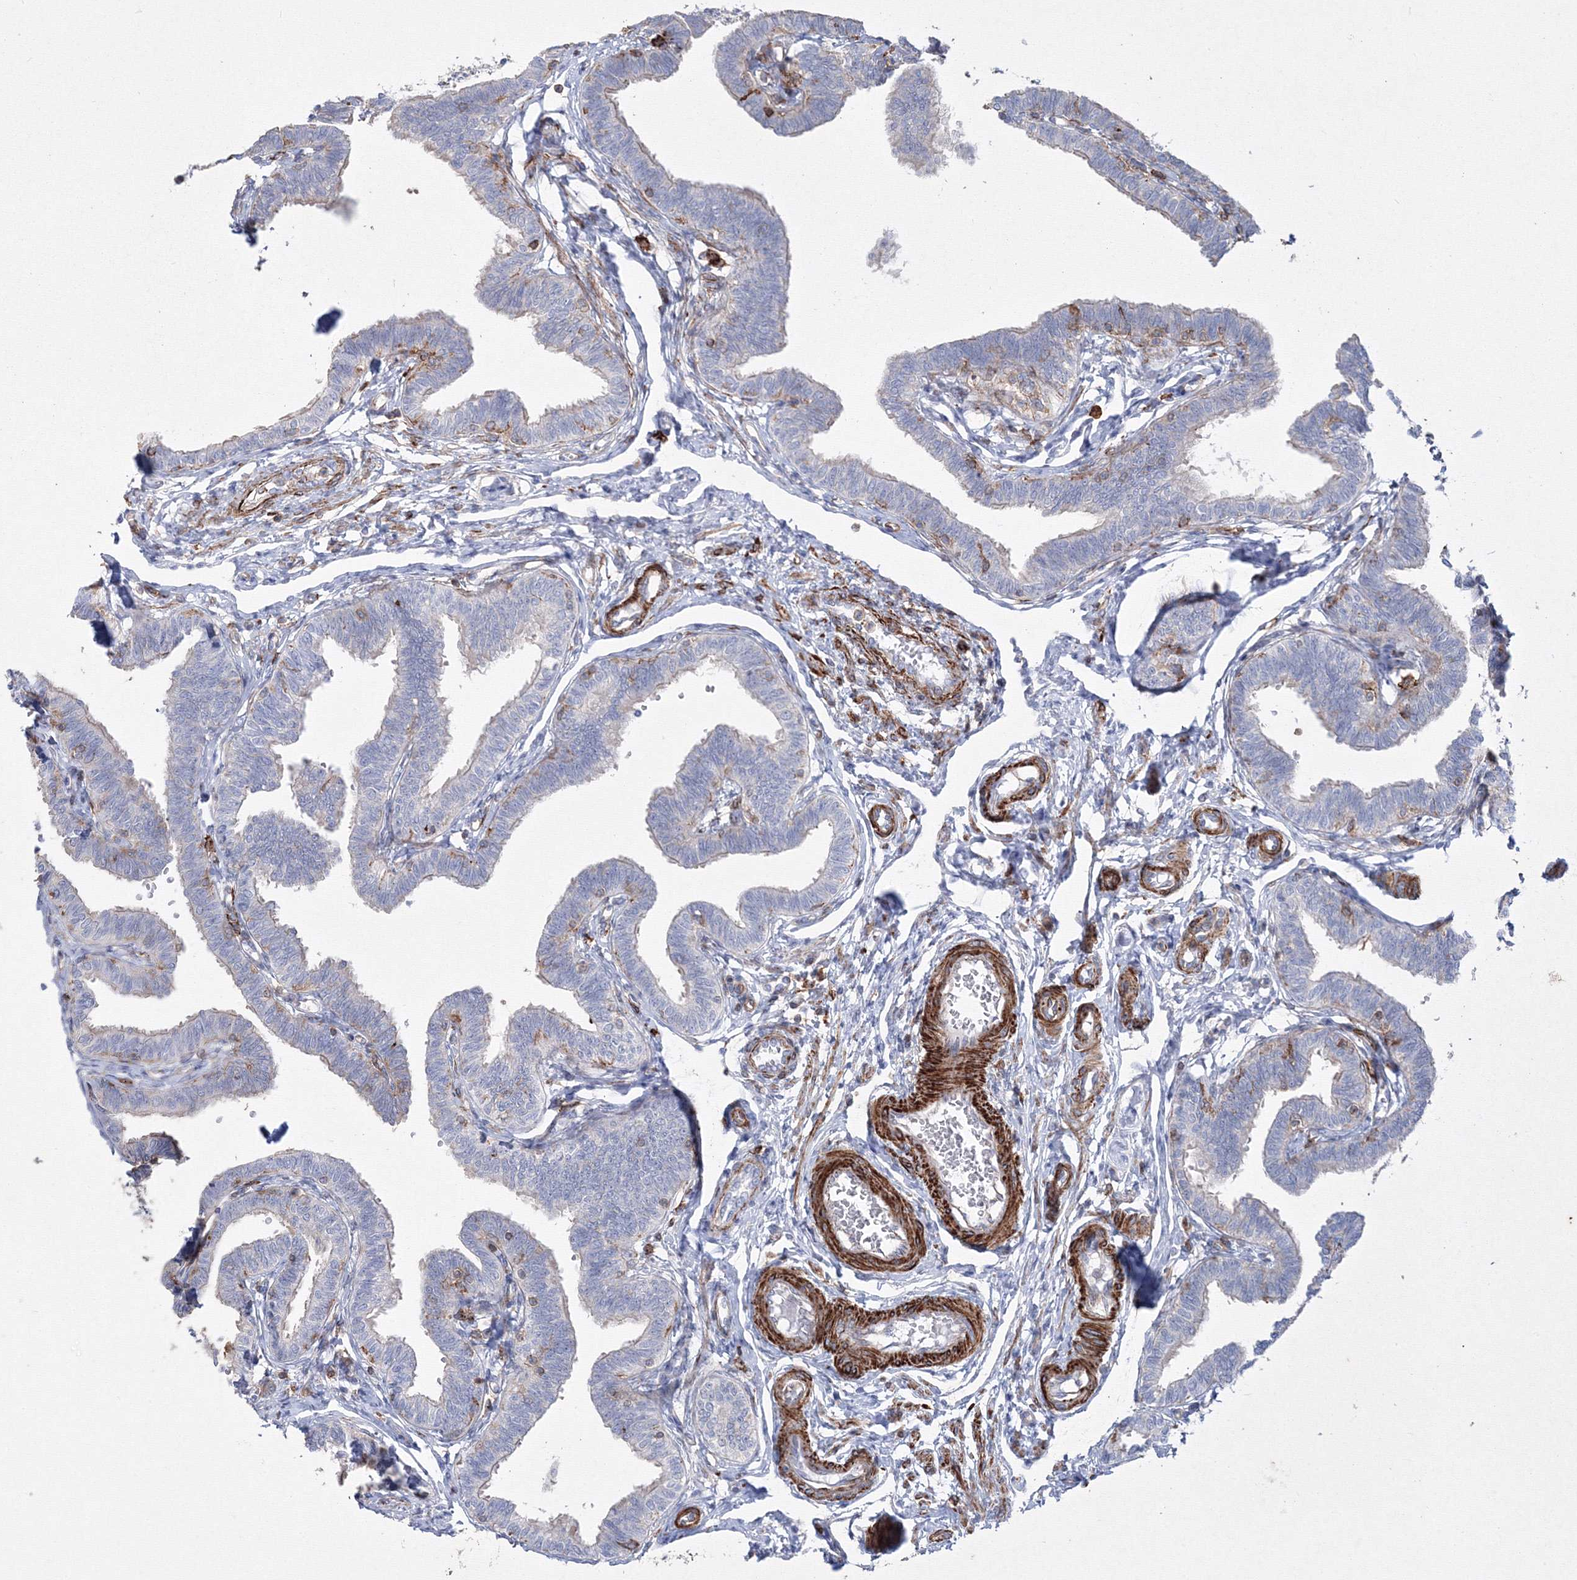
{"staining": {"intensity": "negative", "quantity": "none", "location": "none"}, "tissue": "fallopian tube", "cell_type": "Glandular cells", "image_type": "normal", "snomed": [{"axis": "morphology", "description": "Normal tissue, NOS"}, {"axis": "topography", "description": "Fallopian tube"}, {"axis": "topography", "description": "Ovary"}], "caption": "Glandular cells are negative for brown protein staining in unremarkable fallopian tube. The staining is performed using DAB brown chromogen with nuclei counter-stained in using hematoxylin.", "gene": "GPR82", "patient": {"sex": "female", "age": 23}}